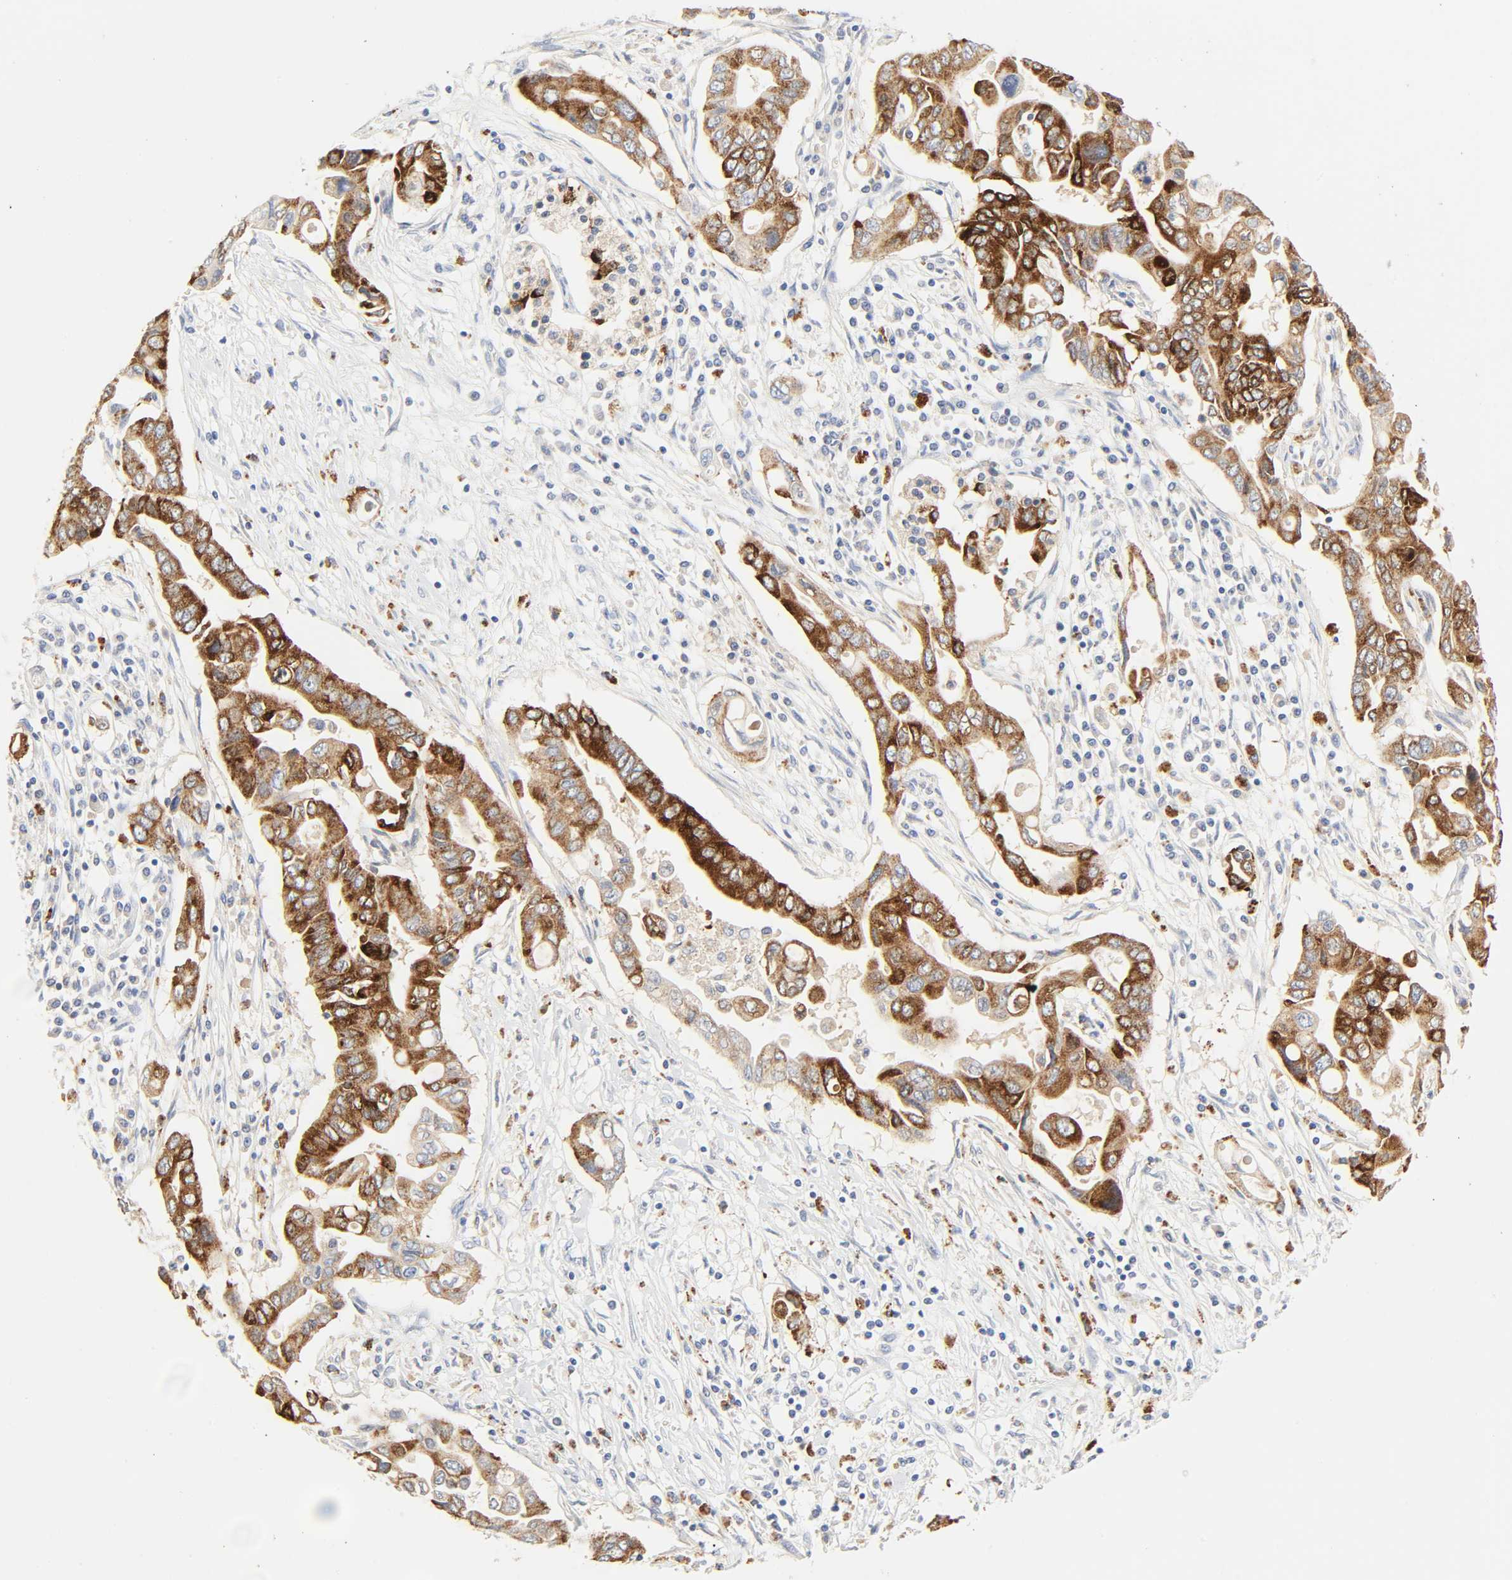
{"staining": {"intensity": "strong", "quantity": ">75%", "location": "cytoplasmic/membranous"}, "tissue": "pancreatic cancer", "cell_type": "Tumor cells", "image_type": "cancer", "snomed": [{"axis": "morphology", "description": "Adenocarcinoma, NOS"}, {"axis": "topography", "description": "Pancreas"}], "caption": "Tumor cells display high levels of strong cytoplasmic/membranous staining in about >75% of cells in pancreatic cancer (adenocarcinoma).", "gene": "CAMK2A", "patient": {"sex": "female", "age": 57}}